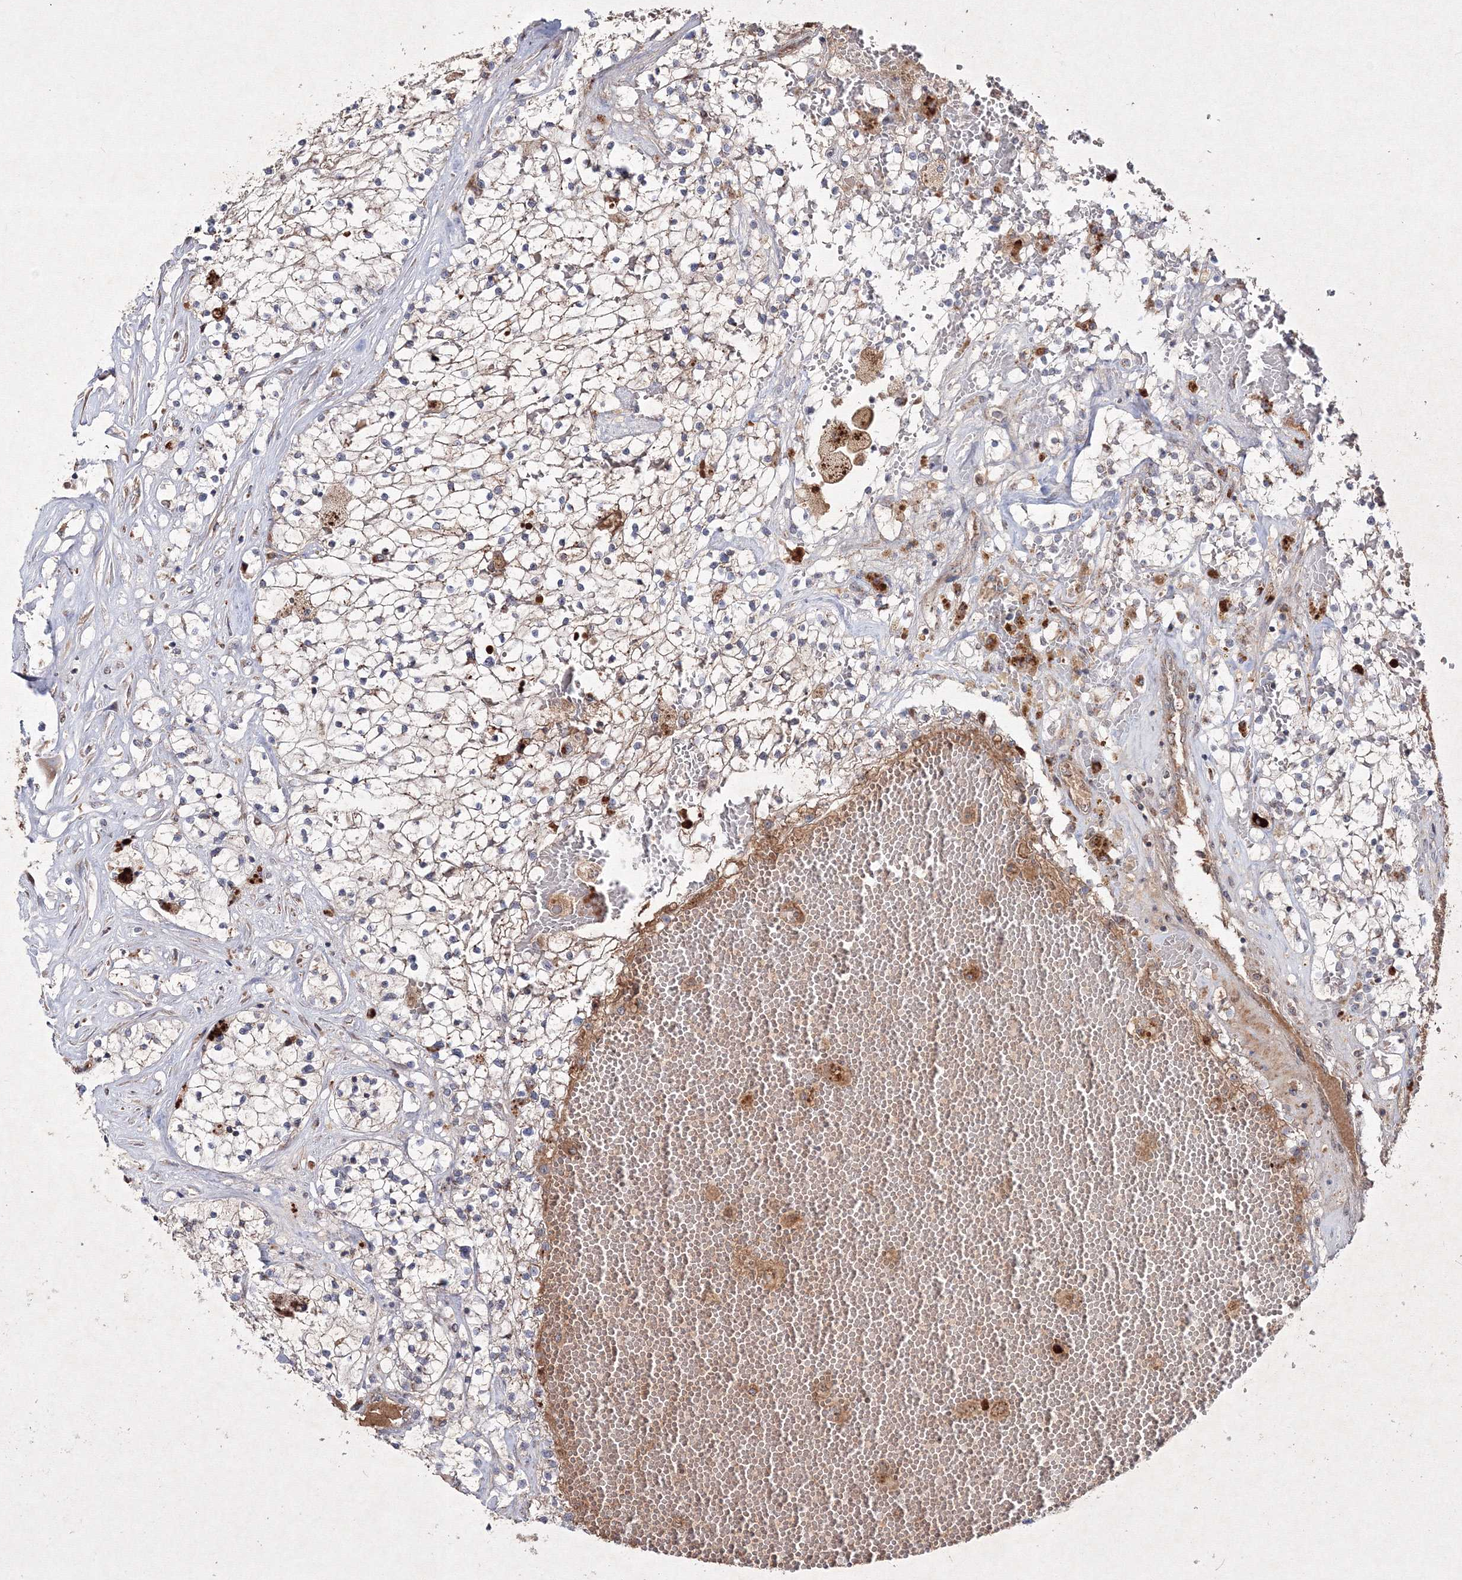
{"staining": {"intensity": "weak", "quantity": "<25%", "location": "cytoplasmic/membranous"}, "tissue": "renal cancer", "cell_type": "Tumor cells", "image_type": "cancer", "snomed": [{"axis": "morphology", "description": "Normal tissue, NOS"}, {"axis": "morphology", "description": "Adenocarcinoma, NOS"}, {"axis": "topography", "description": "Kidney"}], "caption": "Immunohistochemical staining of renal cancer demonstrates no significant expression in tumor cells.", "gene": "PEX13", "patient": {"sex": "male", "age": 68}}